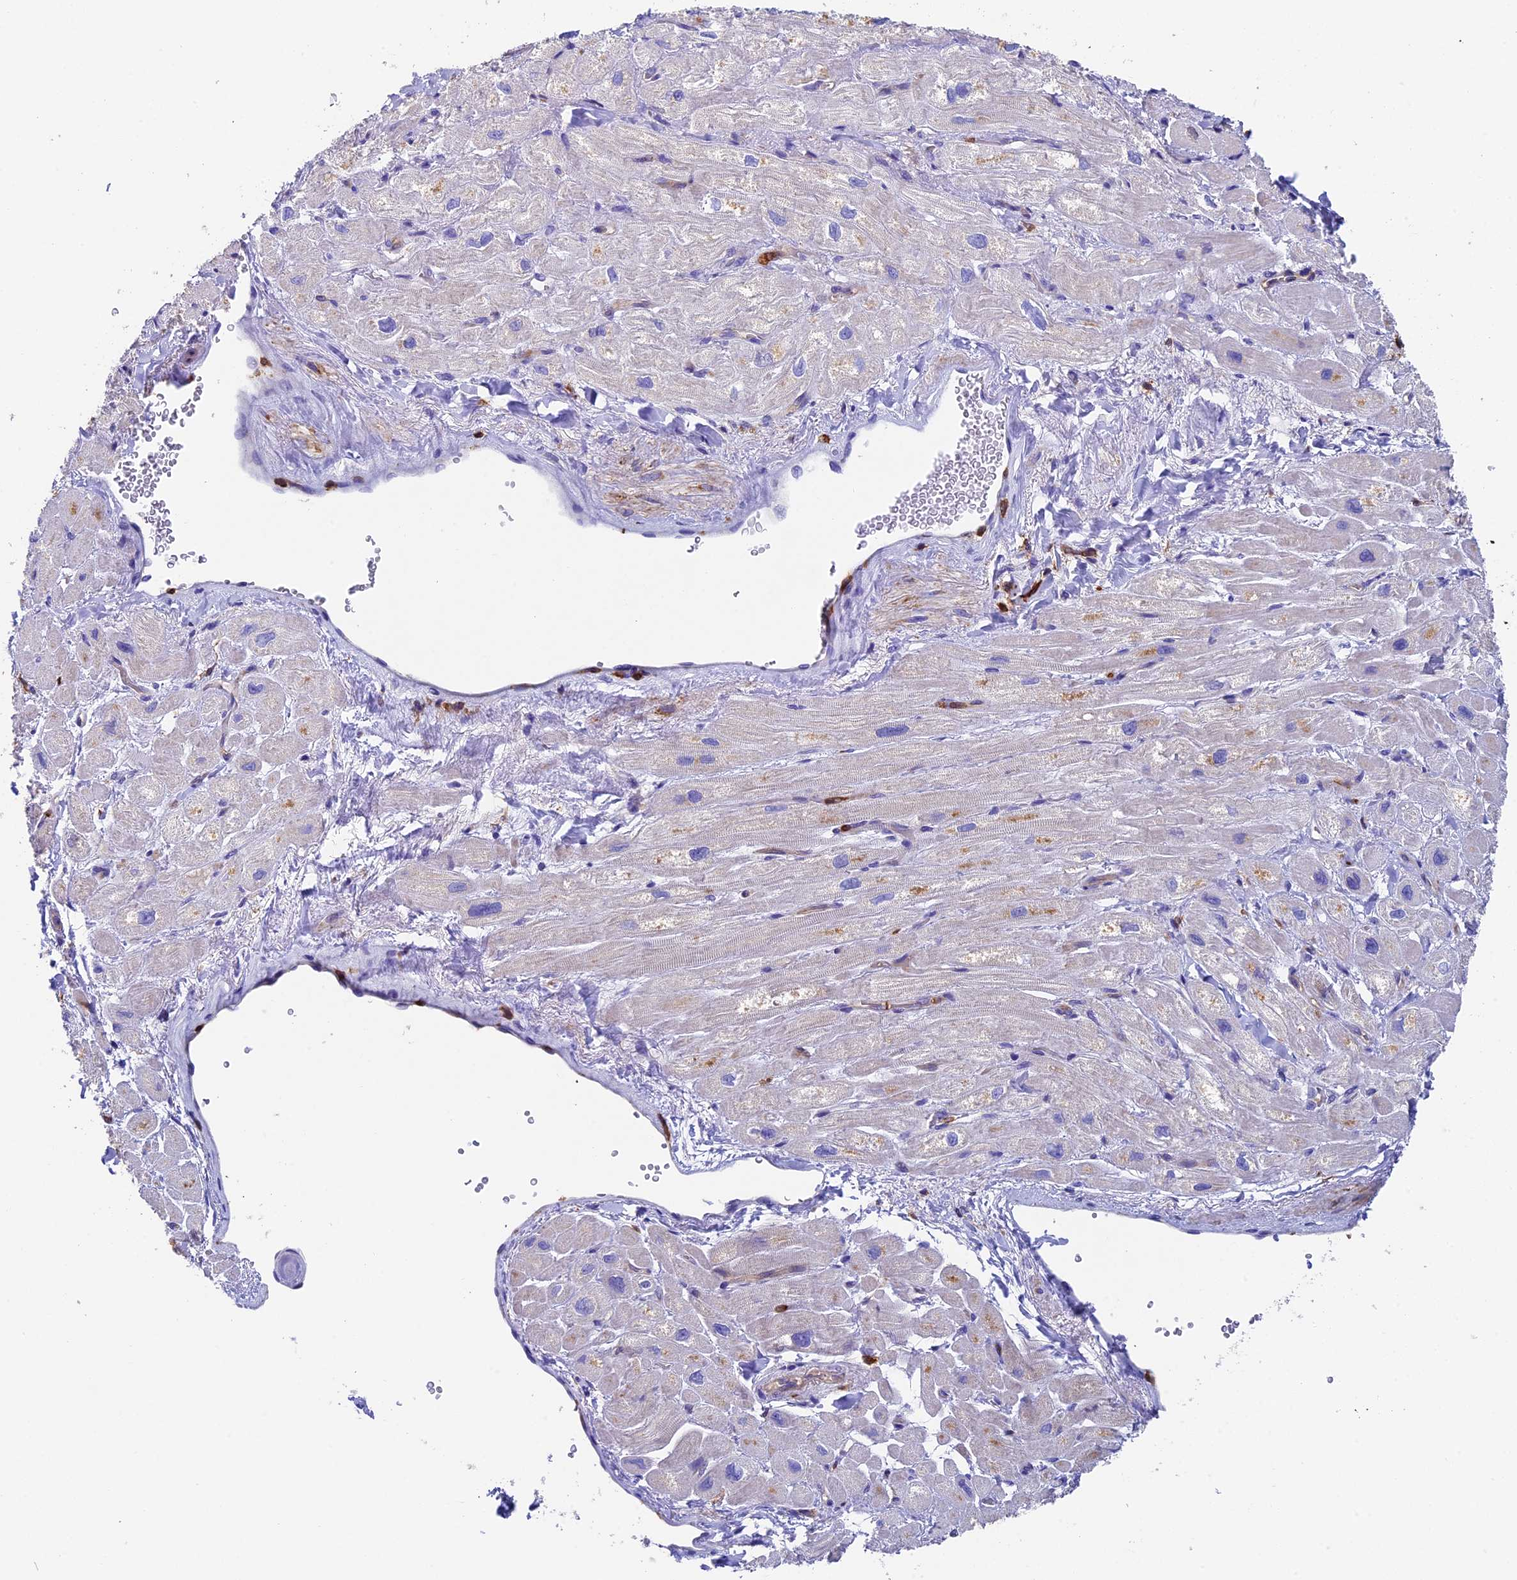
{"staining": {"intensity": "negative", "quantity": "none", "location": "none"}, "tissue": "heart muscle", "cell_type": "Cardiomyocytes", "image_type": "normal", "snomed": [{"axis": "morphology", "description": "Normal tissue, NOS"}, {"axis": "topography", "description": "Heart"}], "caption": "Photomicrograph shows no significant protein staining in cardiomyocytes of normal heart muscle.", "gene": "ADAT1", "patient": {"sex": "male", "age": 65}}